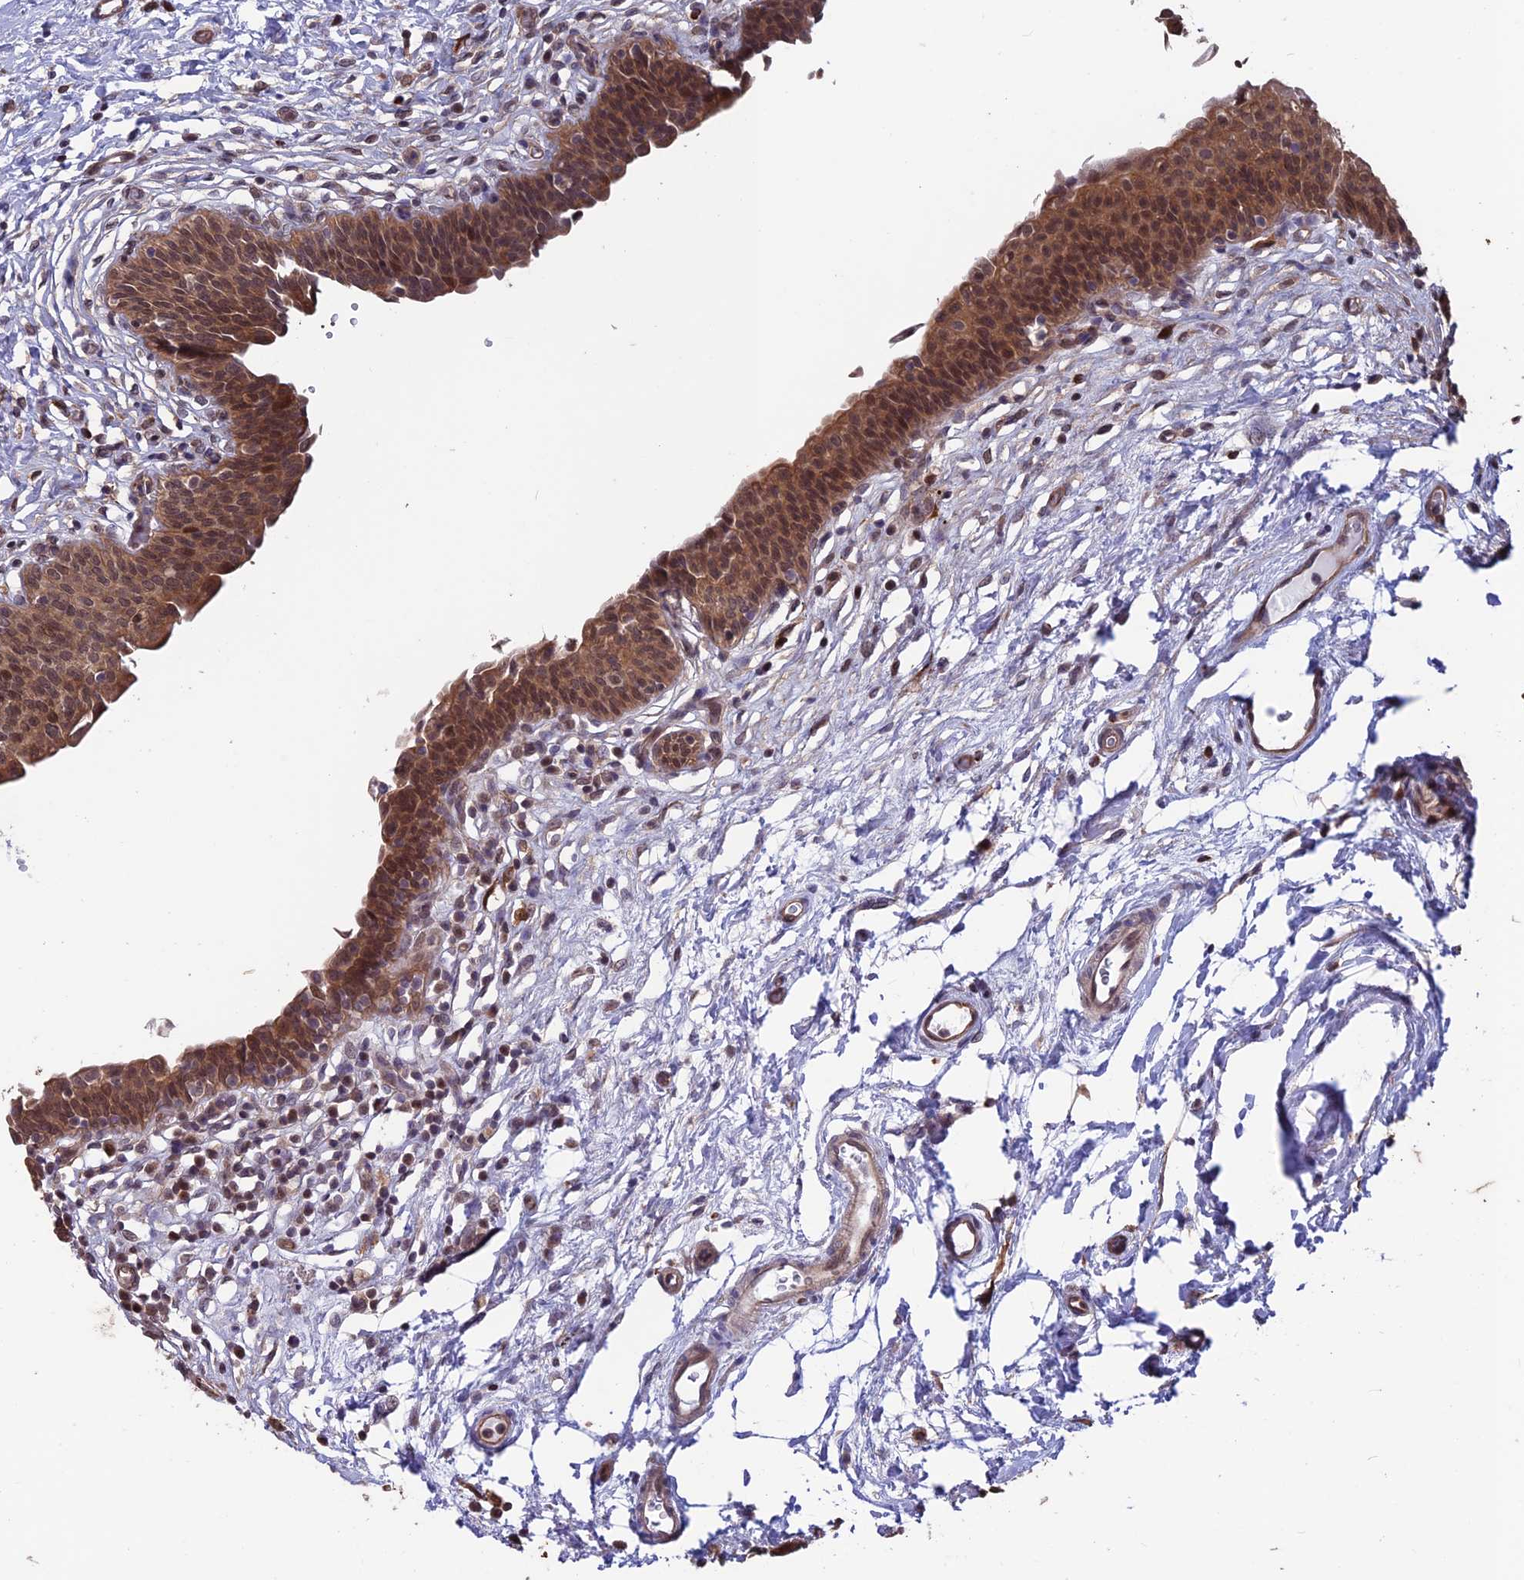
{"staining": {"intensity": "moderate", "quantity": "25%-75%", "location": "cytoplasmic/membranous,nuclear"}, "tissue": "urinary bladder", "cell_type": "Urothelial cells", "image_type": "normal", "snomed": [{"axis": "morphology", "description": "Normal tissue, NOS"}, {"axis": "topography", "description": "Urinary bladder"}], "caption": "A brown stain labels moderate cytoplasmic/membranous,nuclear staining of a protein in urothelial cells of unremarkable human urinary bladder.", "gene": "MAST2", "patient": {"sex": "male", "age": 83}}